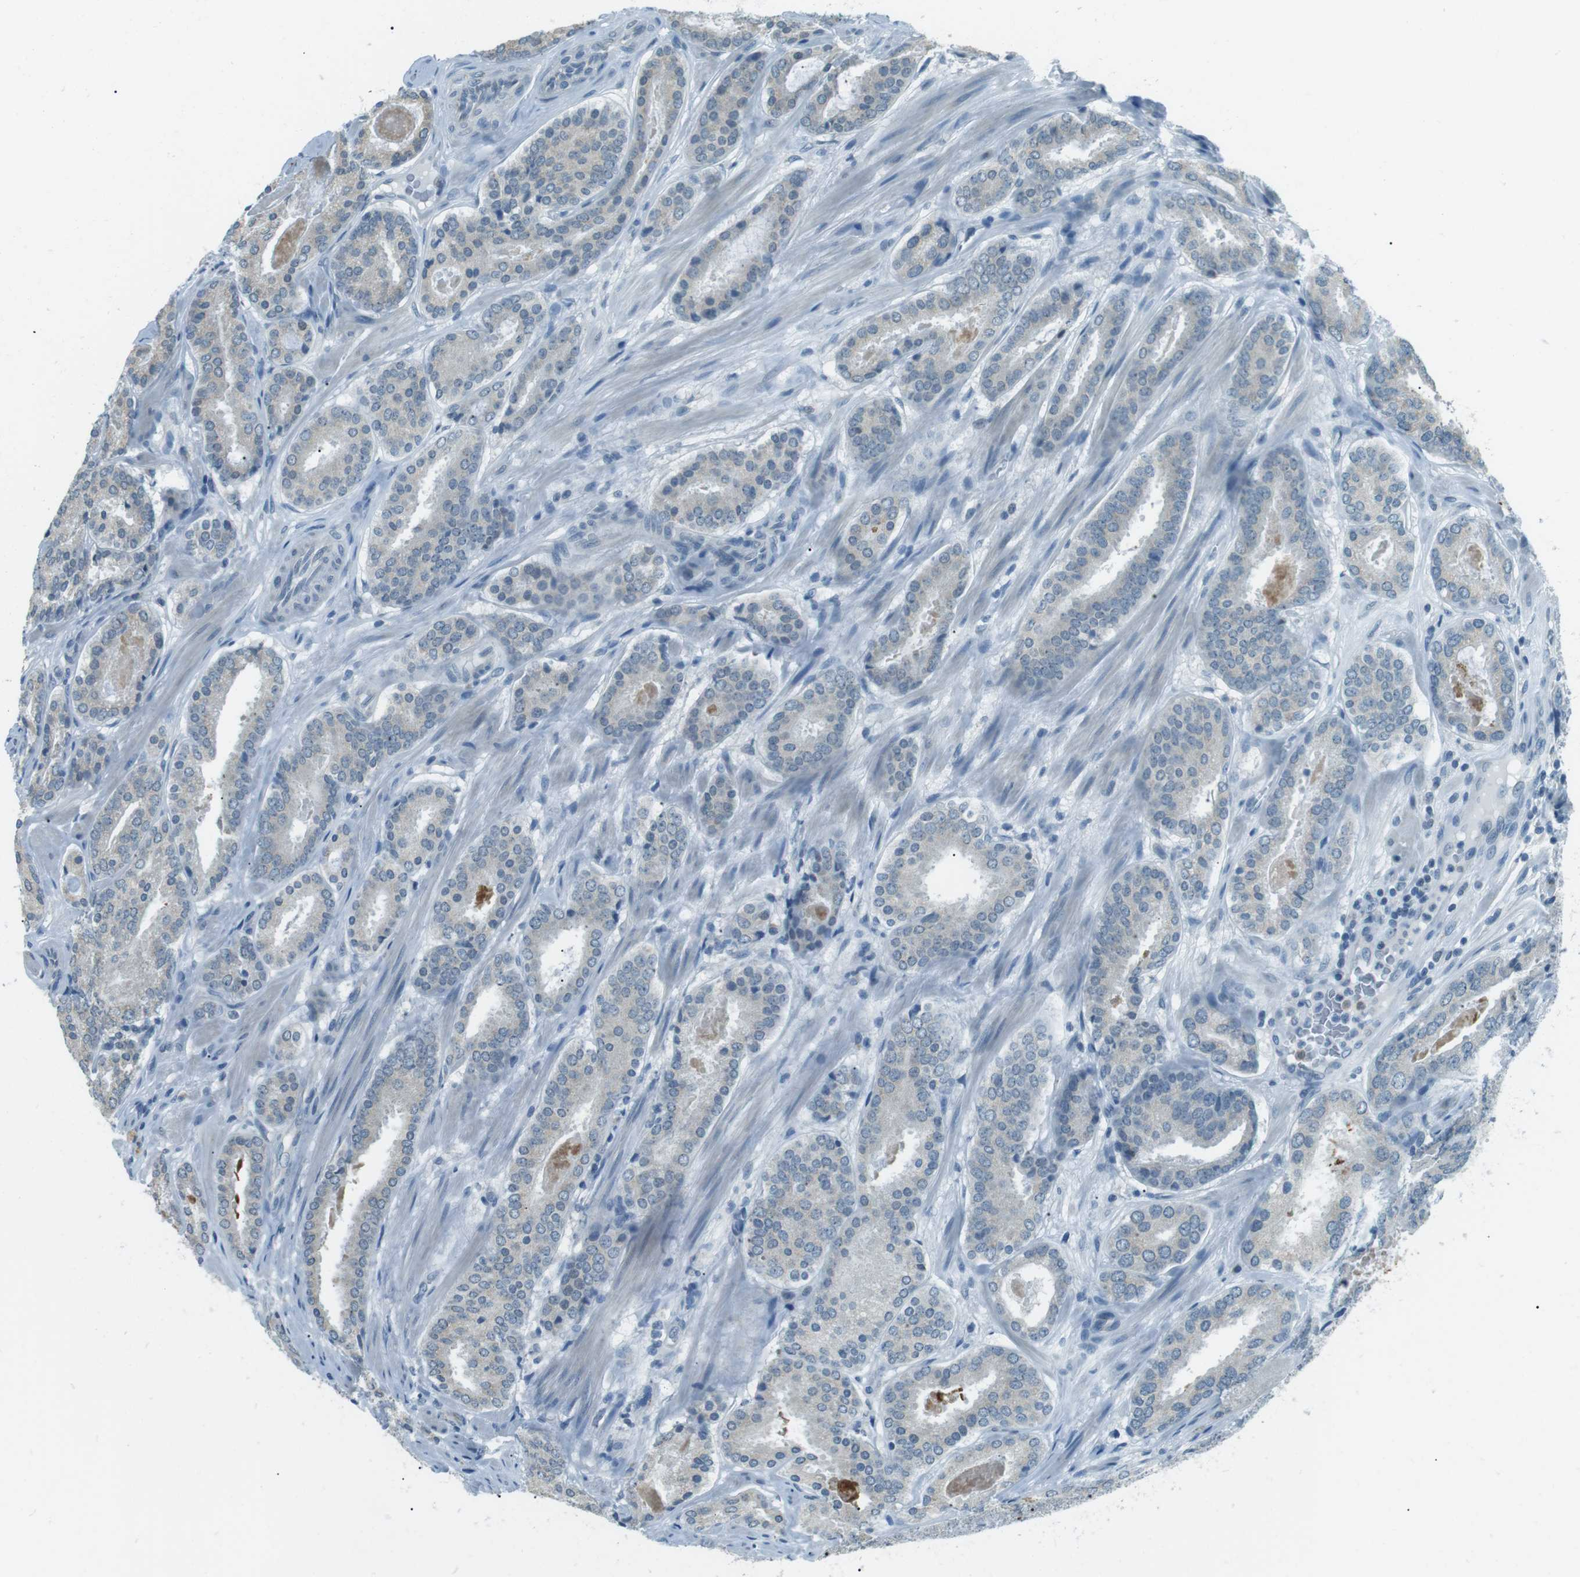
{"staining": {"intensity": "negative", "quantity": "none", "location": "none"}, "tissue": "prostate cancer", "cell_type": "Tumor cells", "image_type": "cancer", "snomed": [{"axis": "morphology", "description": "Adenocarcinoma, Low grade"}, {"axis": "topography", "description": "Prostate"}], "caption": "Immunohistochemical staining of human adenocarcinoma (low-grade) (prostate) shows no significant expression in tumor cells. (DAB immunohistochemistry (IHC), high magnification).", "gene": "SERPINB2", "patient": {"sex": "male", "age": 69}}